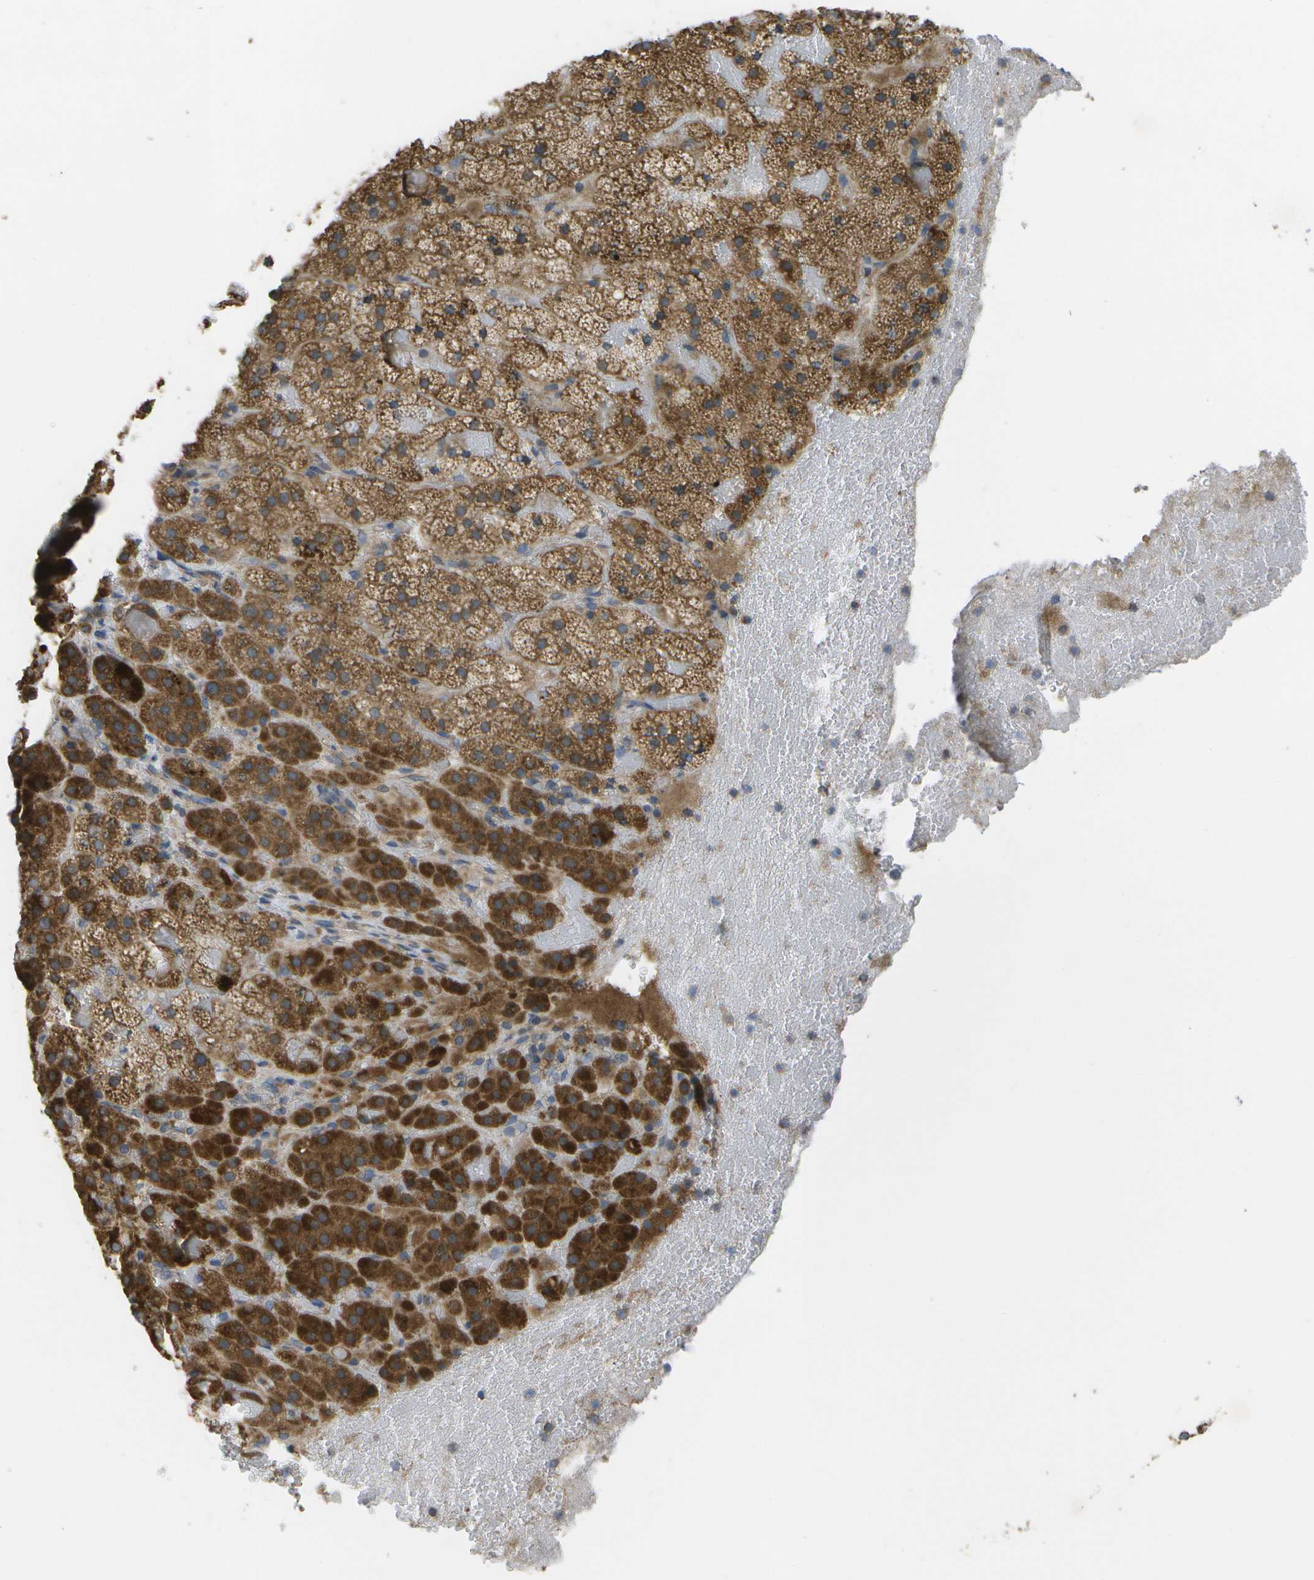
{"staining": {"intensity": "strong", "quantity": ">75%", "location": "cytoplasmic/membranous"}, "tissue": "adrenal gland", "cell_type": "Glandular cells", "image_type": "normal", "snomed": [{"axis": "morphology", "description": "Normal tissue, NOS"}, {"axis": "topography", "description": "Adrenal gland"}], "caption": "Approximately >75% of glandular cells in benign human adrenal gland show strong cytoplasmic/membranous protein expression as visualized by brown immunohistochemical staining.", "gene": "DPM3", "patient": {"sex": "female", "age": 59}}